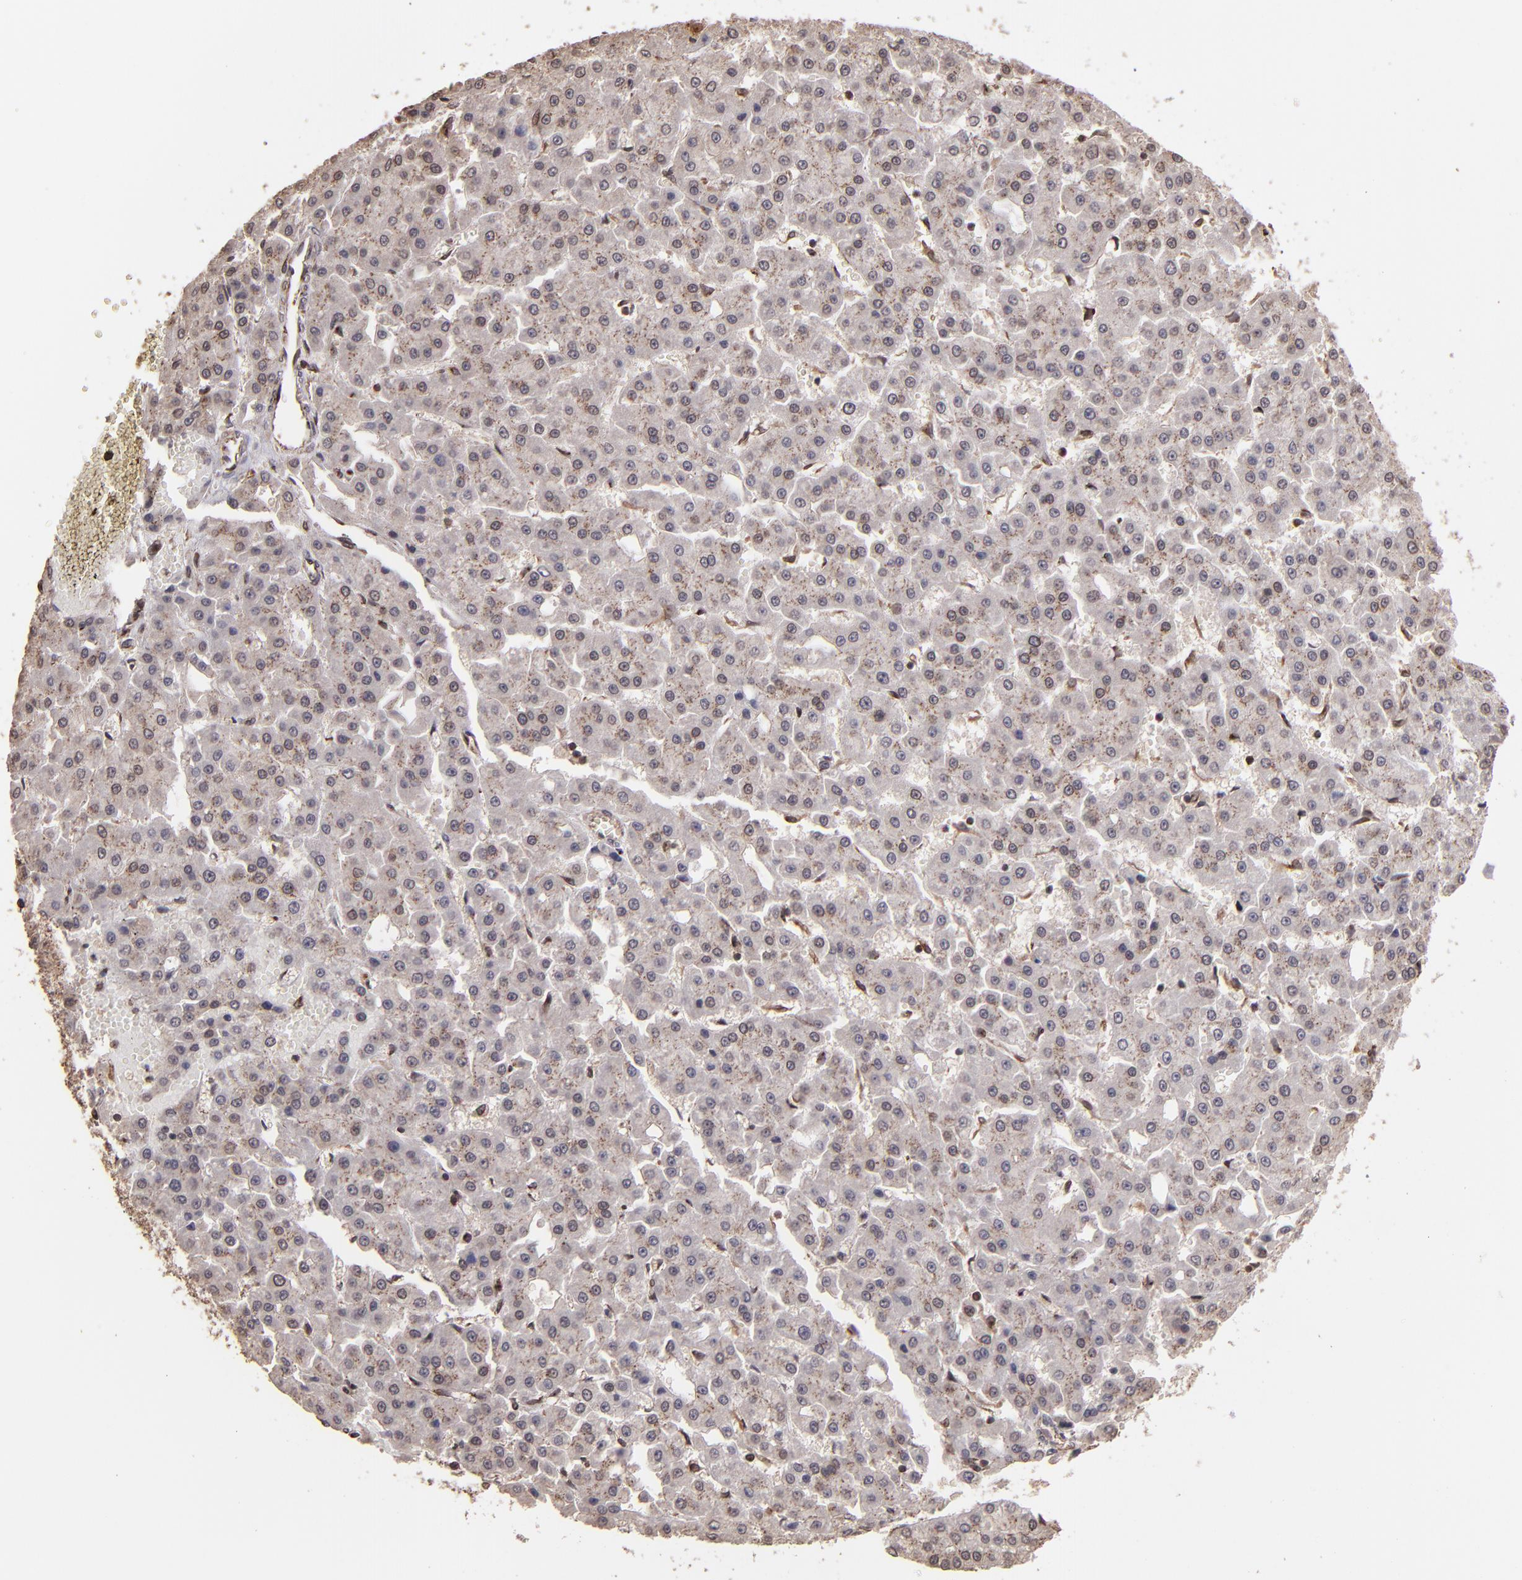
{"staining": {"intensity": "weak", "quantity": "<25%", "location": "cytoplasmic/membranous"}, "tissue": "liver cancer", "cell_type": "Tumor cells", "image_type": "cancer", "snomed": [{"axis": "morphology", "description": "Carcinoma, Hepatocellular, NOS"}, {"axis": "topography", "description": "Liver"}], "caption": "An immunohistochemistry image of liver hepatocellular carcinoma is shown. There is no staining in tumor cells of liver hepatocellular carcinoma.", "gene": "TRIP11", "patient": {"sex": "male", "age": 47}}